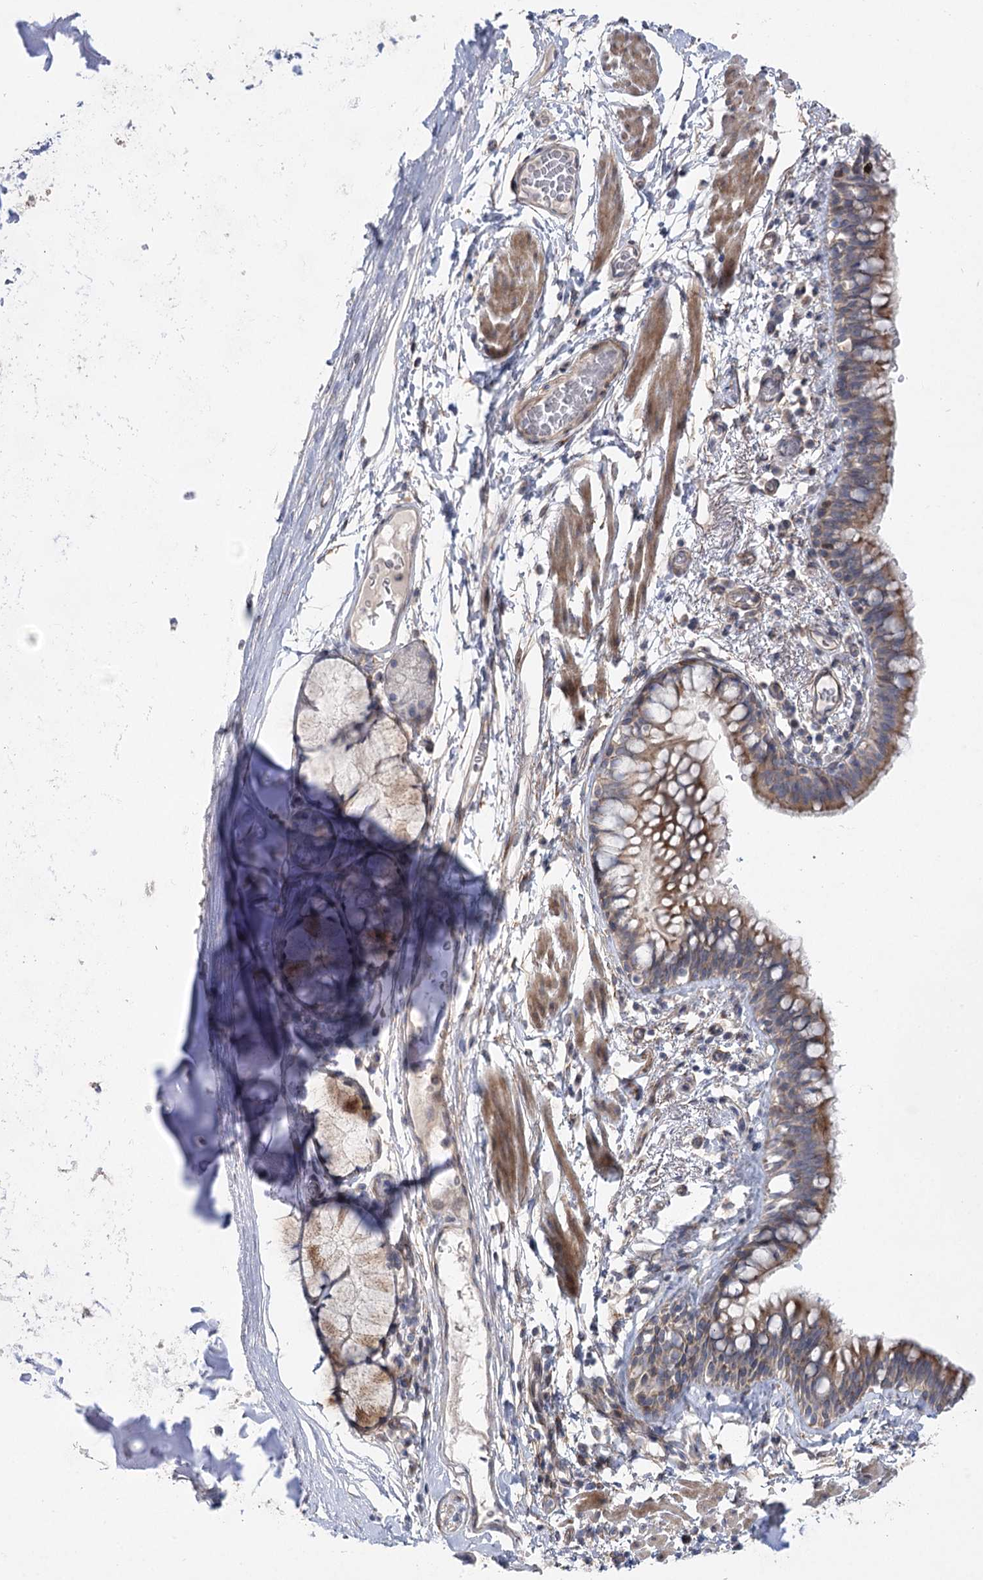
{"staining": {"intensity": "moderate", "quantity": "25%-75%", "location": "cytoplasmic/membranous"}, "tissue": "bronchus", "cell_type": "Respiratory epithelial cells", "image_type": "normal", "snomed": [{"axis": "morphology", "description": "Normal tissue, NOS"}, {"axis": "topography", "description": "Cartilage tissue"}, {"axis": "topography", "description": "Bronchus"}], "caption": "Benign bronchus reveals moderate cytoplasmic/membranous staining in approximately 25%-75% of respiratory epithelial cells, visualized by immunohistochemistry.", "gene": "SH3BP5L", "patient": {"sex": "female", "age": 36}}